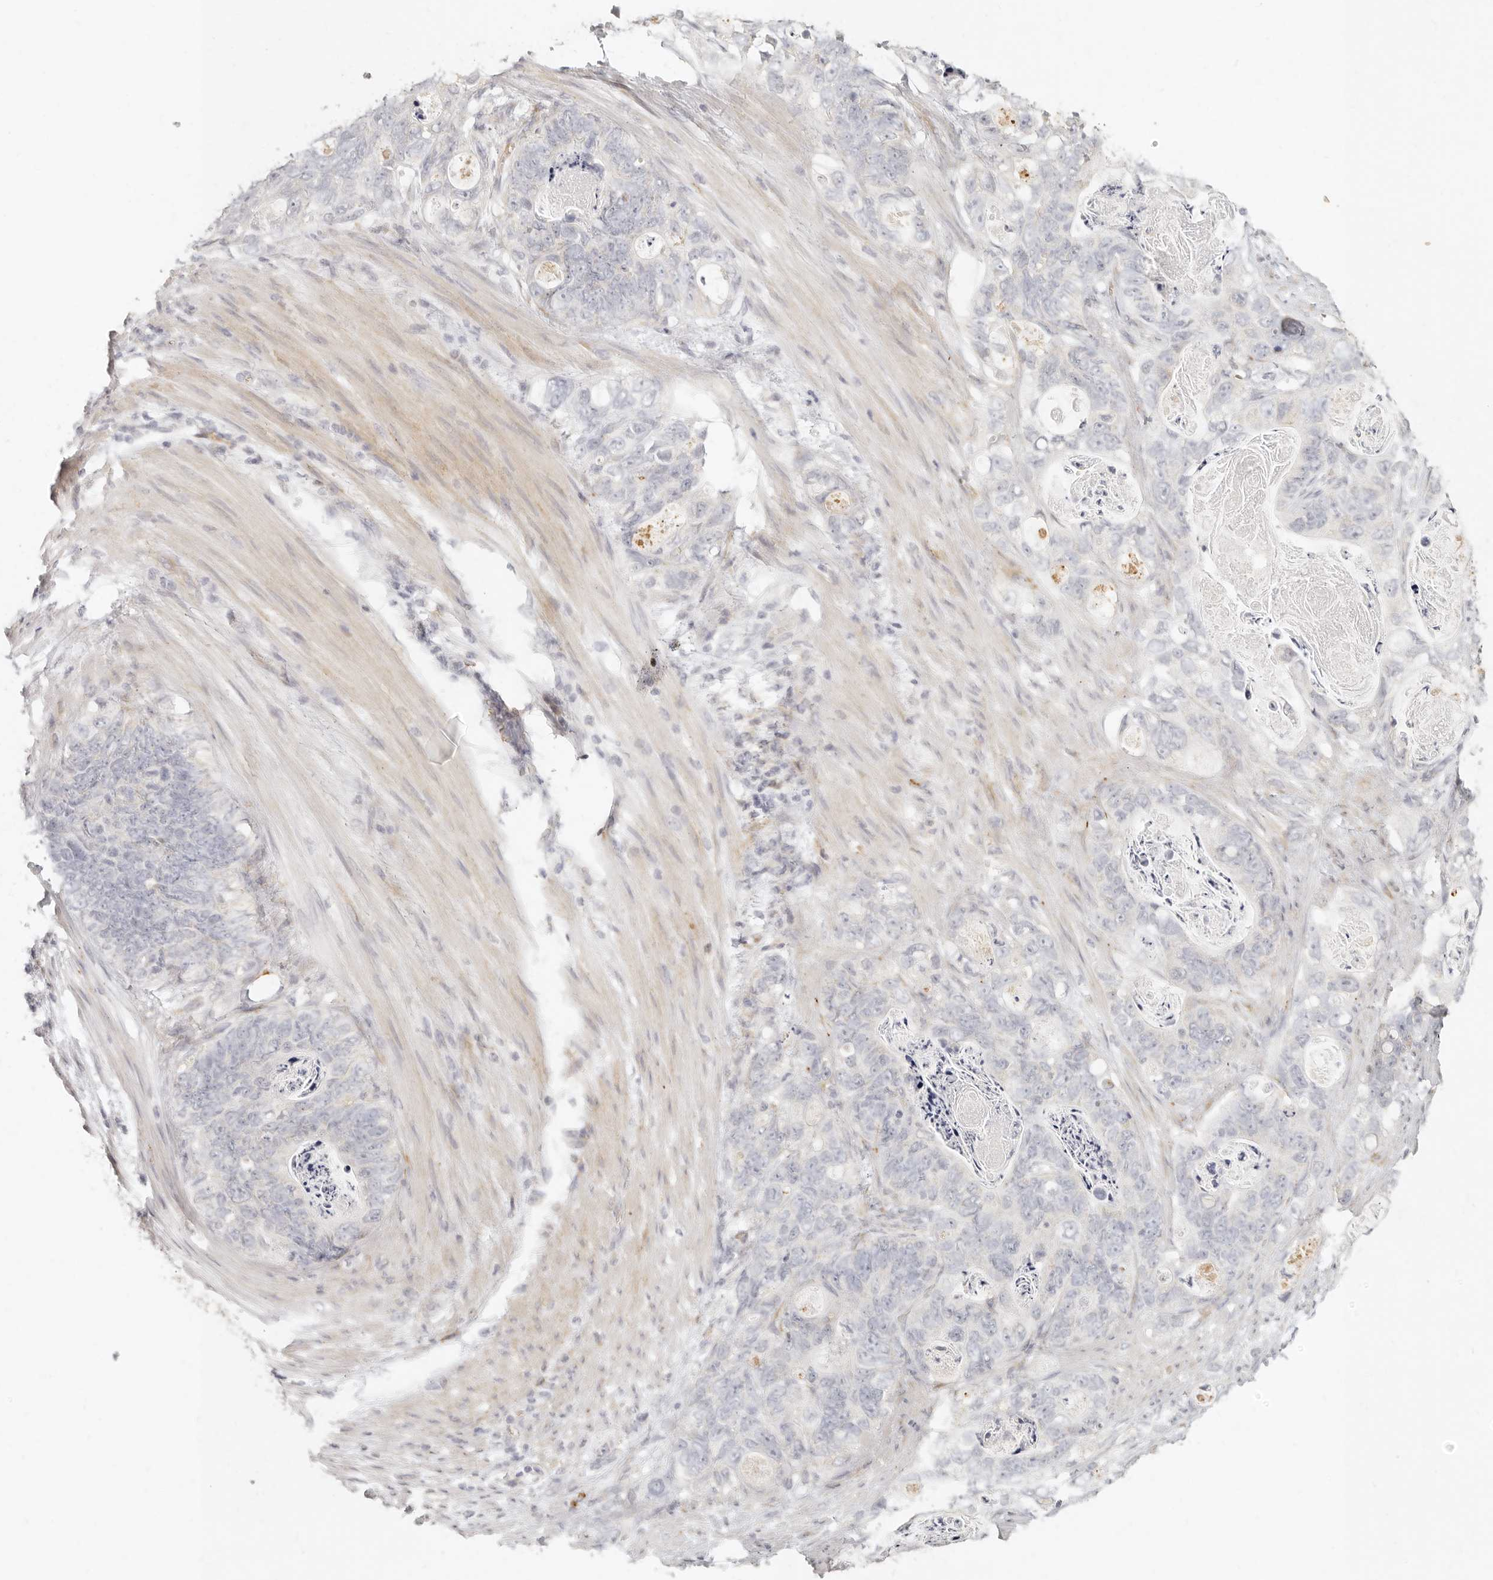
{"staining": {"intensity": "negative", "quantity": "none", "location": "none"}, "tissue": "stomach cancer", "cell_type": "Tumor cells", "image_type": "cancer", "snomed": [{"axis": "morphology", "description": "Normal tissue, NOS"}, {"axis": "morphology", "description": "Adenocarcinoma, NOS"}, {"axis": "topography", "description": "Stomach"}], "caption": "Micrograph shows no protein positivity in tumor cells of stomach cancer (adenocarcinoma) tissue.", "gene": "NIBAN1", "patient": {"sex": "female", "age": 89}}